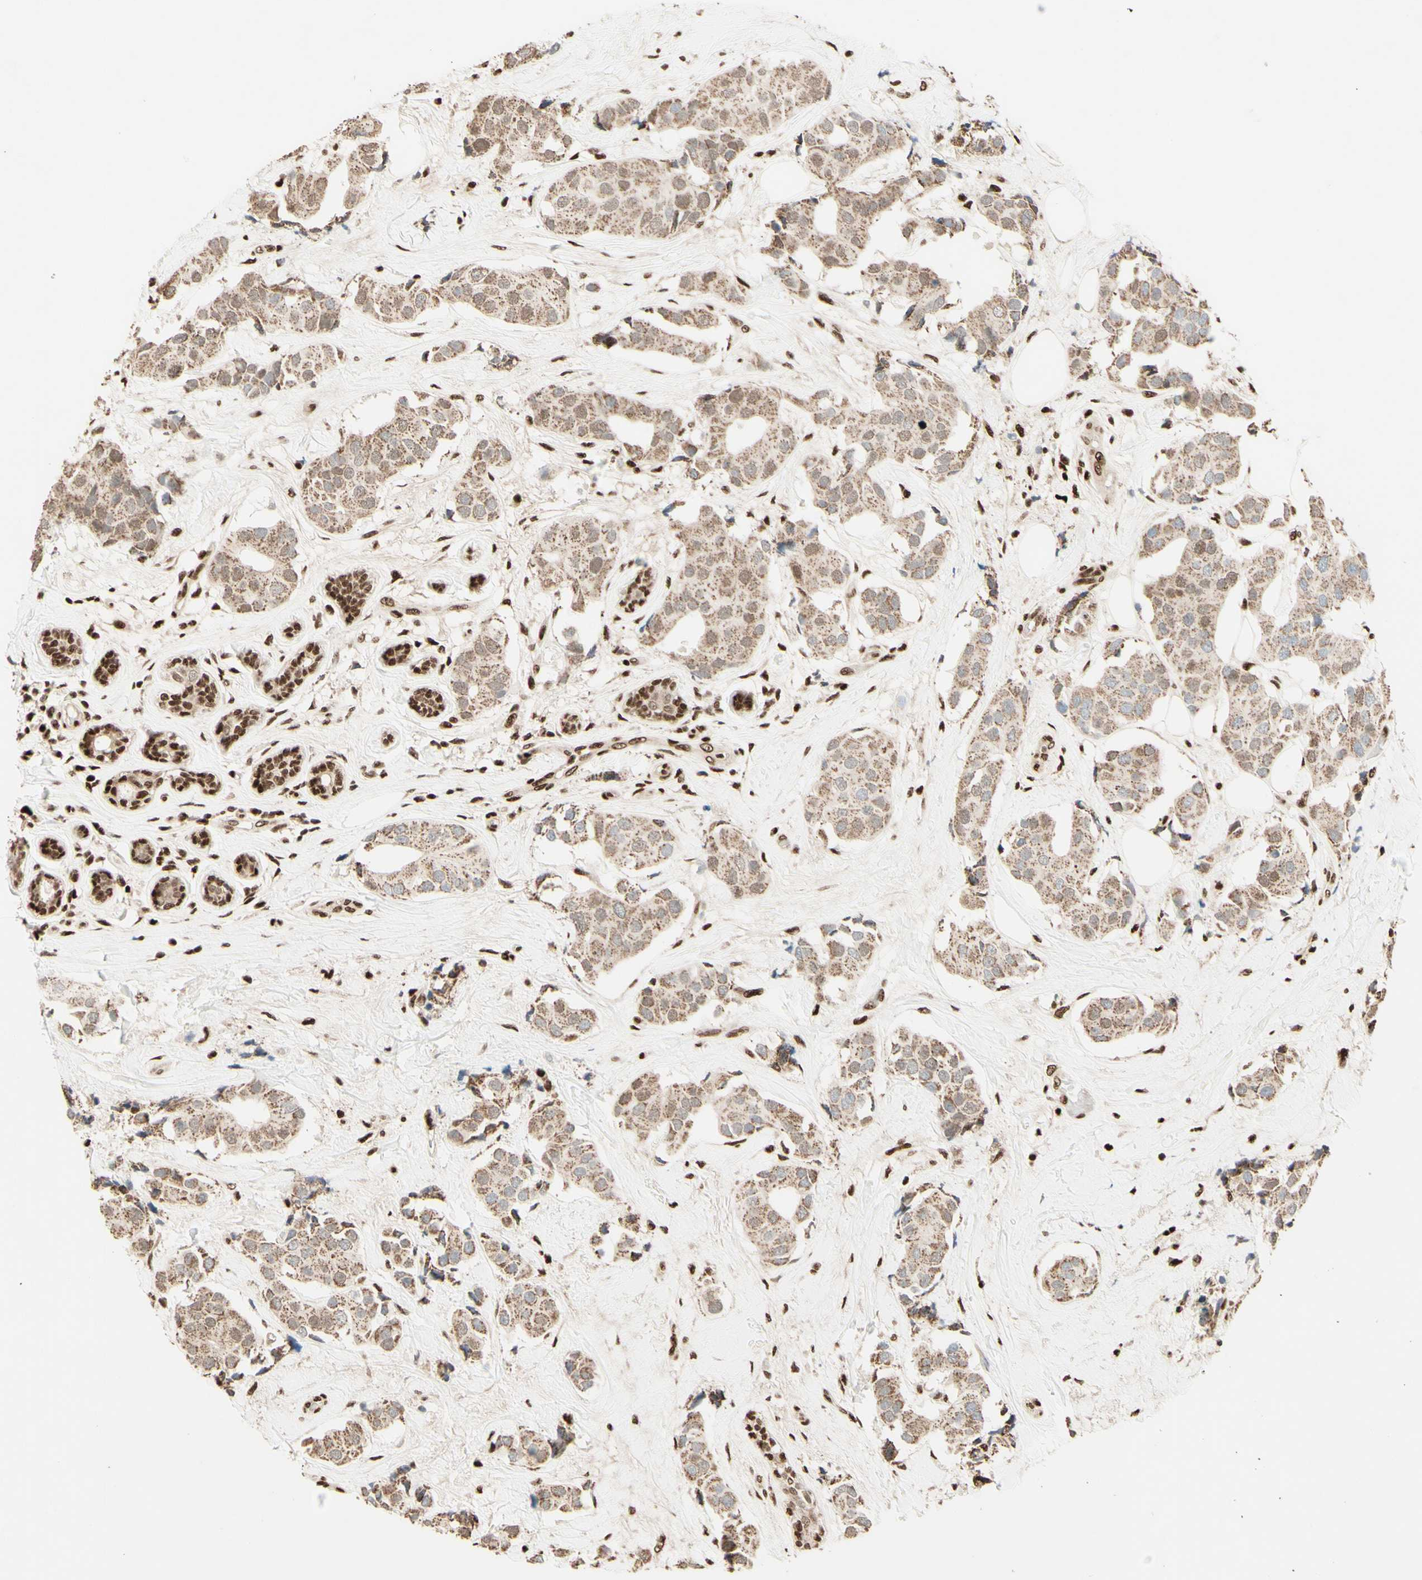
{"staining": {"intensity": "weak", "quantity": ">75%", "location": "cytoplasmic/membranous"}, "tissue": "breast cancer", "cell_type": "Tumor cells", "image_type": "cancer", "snomed": [{"axis": "morphology", "description": "Normal tissue, NOS"}, {"axis": "morphology", "description": "Duct carcinoma"}, {"axis": "topography", "description": "Breast"}], "caption": "High-power microscopy captured an immunohistochemistry (IHC) histopathology image of breast invasive ductal carcinoma, revealing weak cytoplasmic/membranous expression in about >75% of tumor cells. (DAB IHC, brown staining for protein, blue staining for nuclei).", "gene": "NR3C1", "patient": {"sex": "female", "age": 39}}